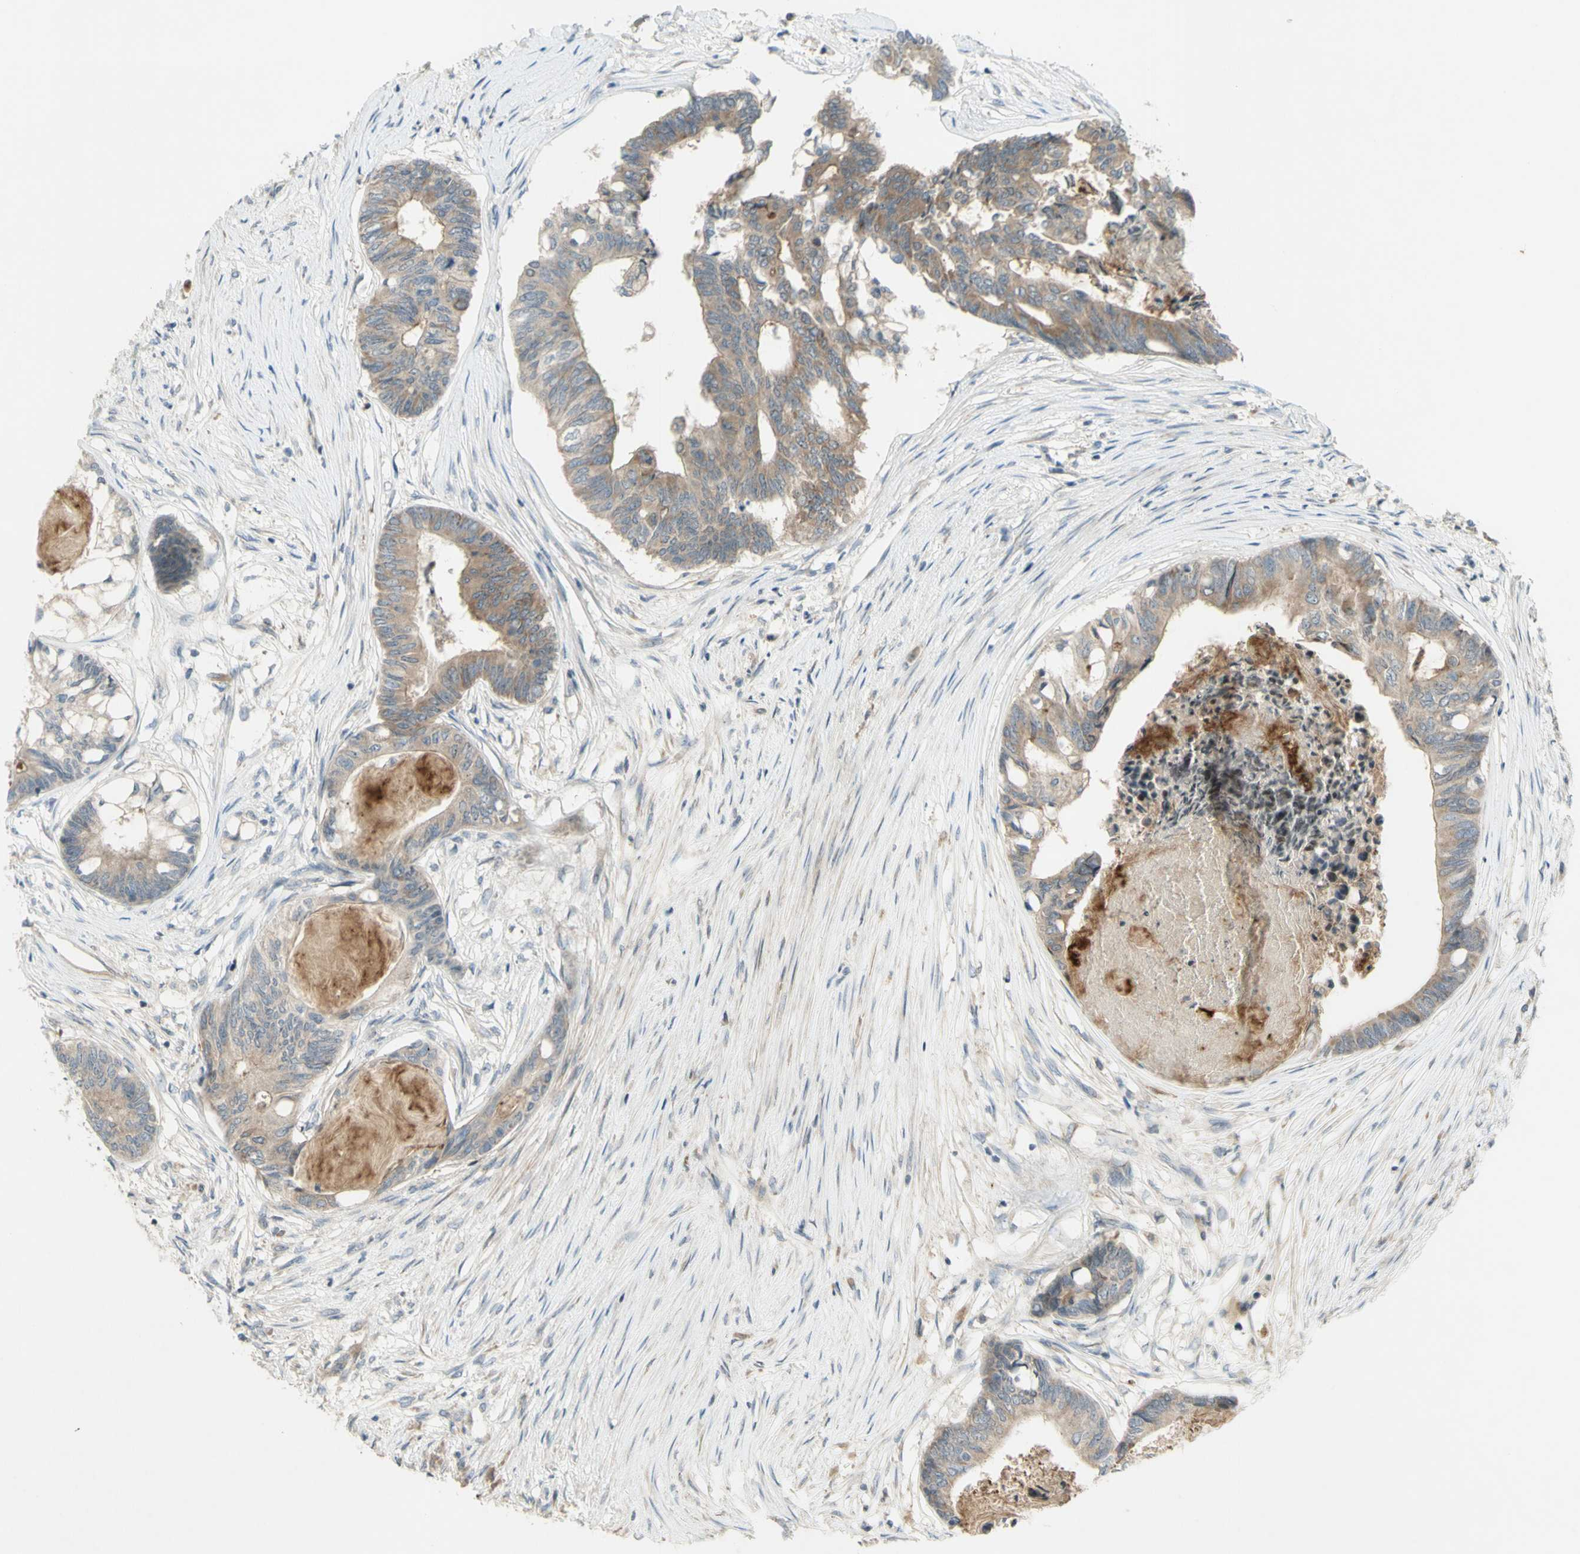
{"staining": {"intensity": "moderate", "quantity": "25%-75%", "location": "cytoplasmic/membranous"}, "tissue": "colorectal cancer", "cell_type": "Tumor cells", "image_type": "cancer", "snomed": [{"axis": "morphology", "description": "Adenocarcinoma, NOS"}, {"axis": "topography", "description": "Rectum"}], "caption": "This histopathology image displays colorectal cancer stained with immunohistochemistry to label a protein in brown. The cytoplasmic/membranous of tumor cells show moderate positivity for the protein. Nuclei are counter-stained blue.", "gene": "ETF1", "patient": {"sex": "male", "age": 63}}